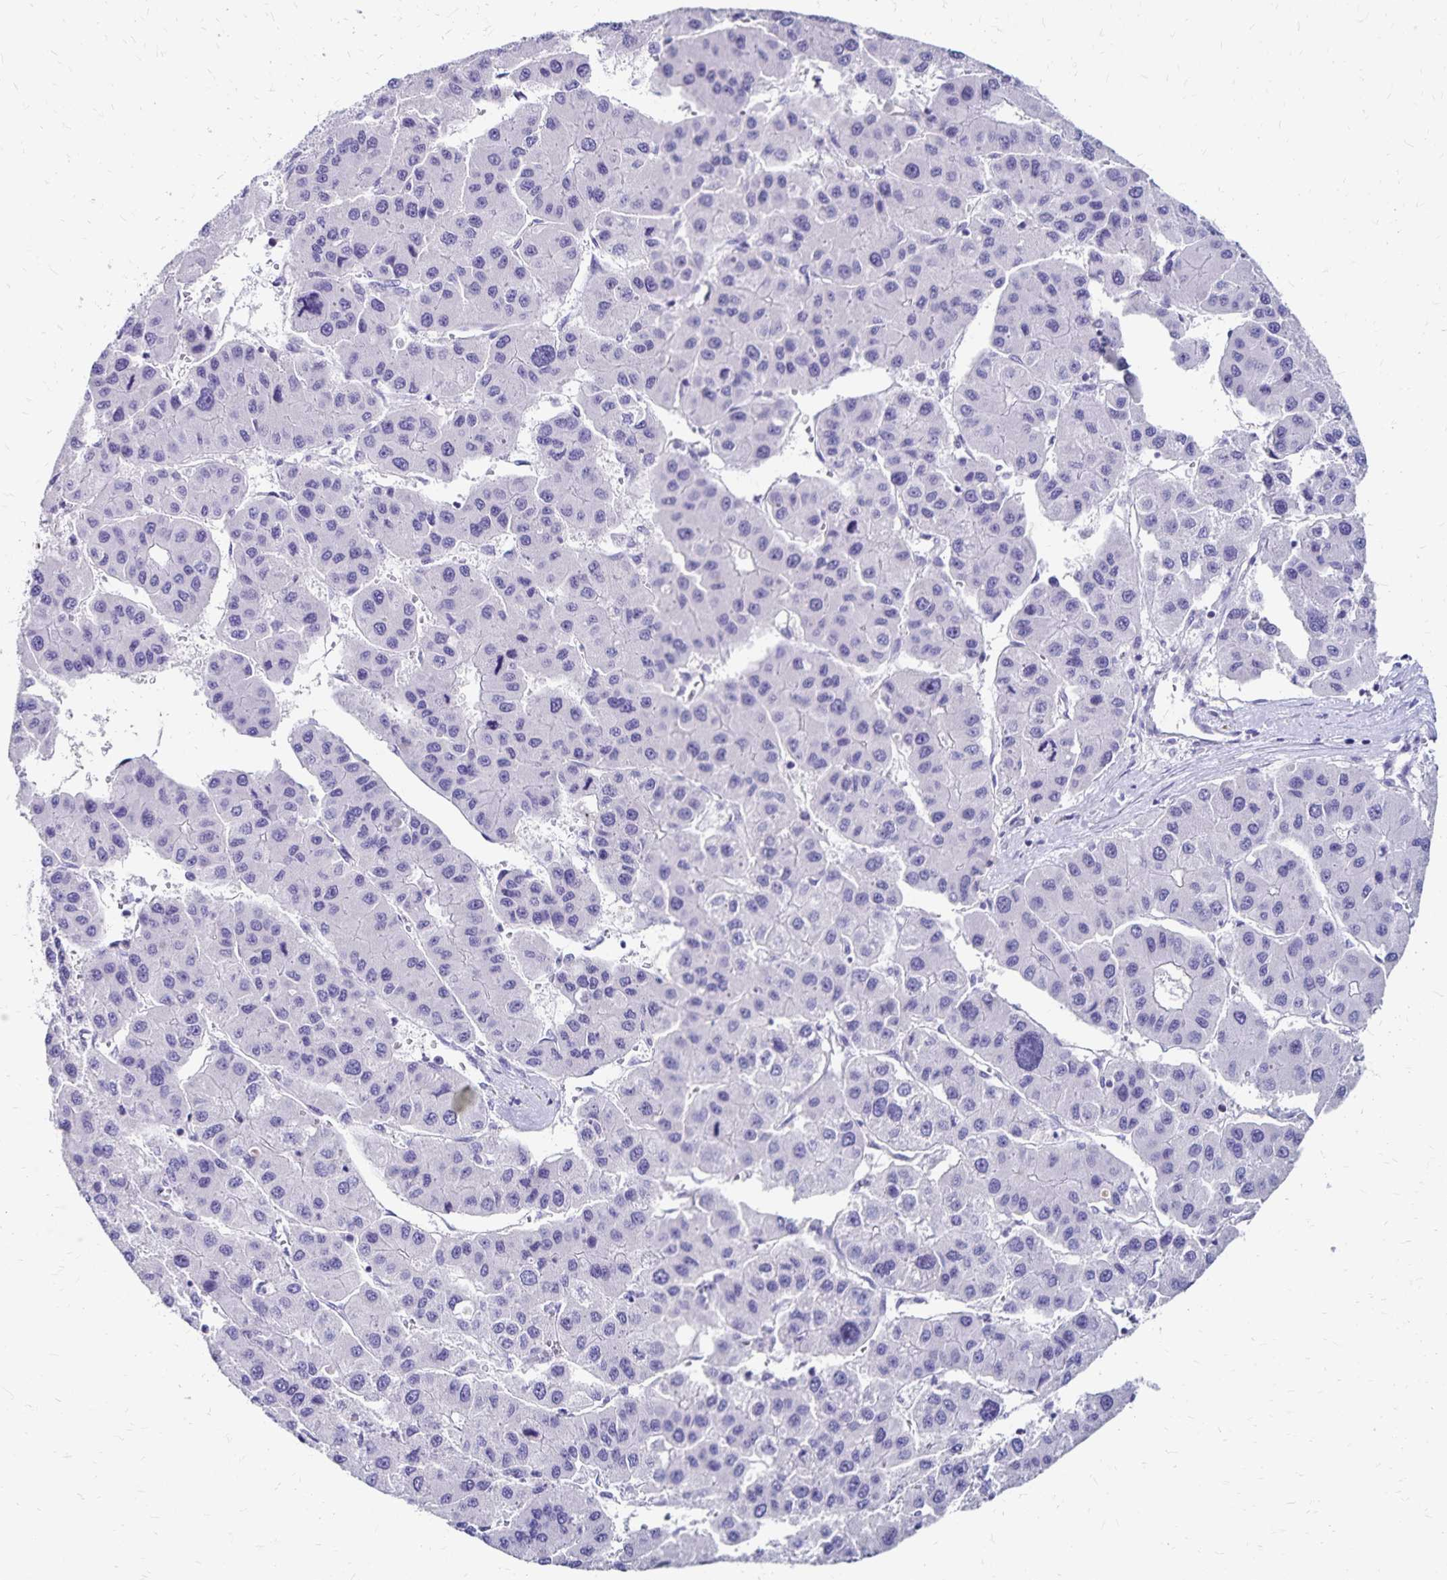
{"staining": {"intensity": "negative", "quantity": "none", "location": "none"}, "tissue": "liver cancer", "cell_type": "Tumor cells", "image_type": "cancer", "snomed": [{"axis": "morphology", "description": "Carcinoma, Hepatocellular, NOS"}, {"axis": "topography", "description": "Liver"}], "caption": "Immunohistochemistry photomicrograph of neoplastic tissue: liver cancer stained with DAB (3,3'-diaminobenzidine) exhibits no significant protein positivity in tumor cells.", "gene": "NECAP1", "patient": {"sex": "male", "age": 73}}